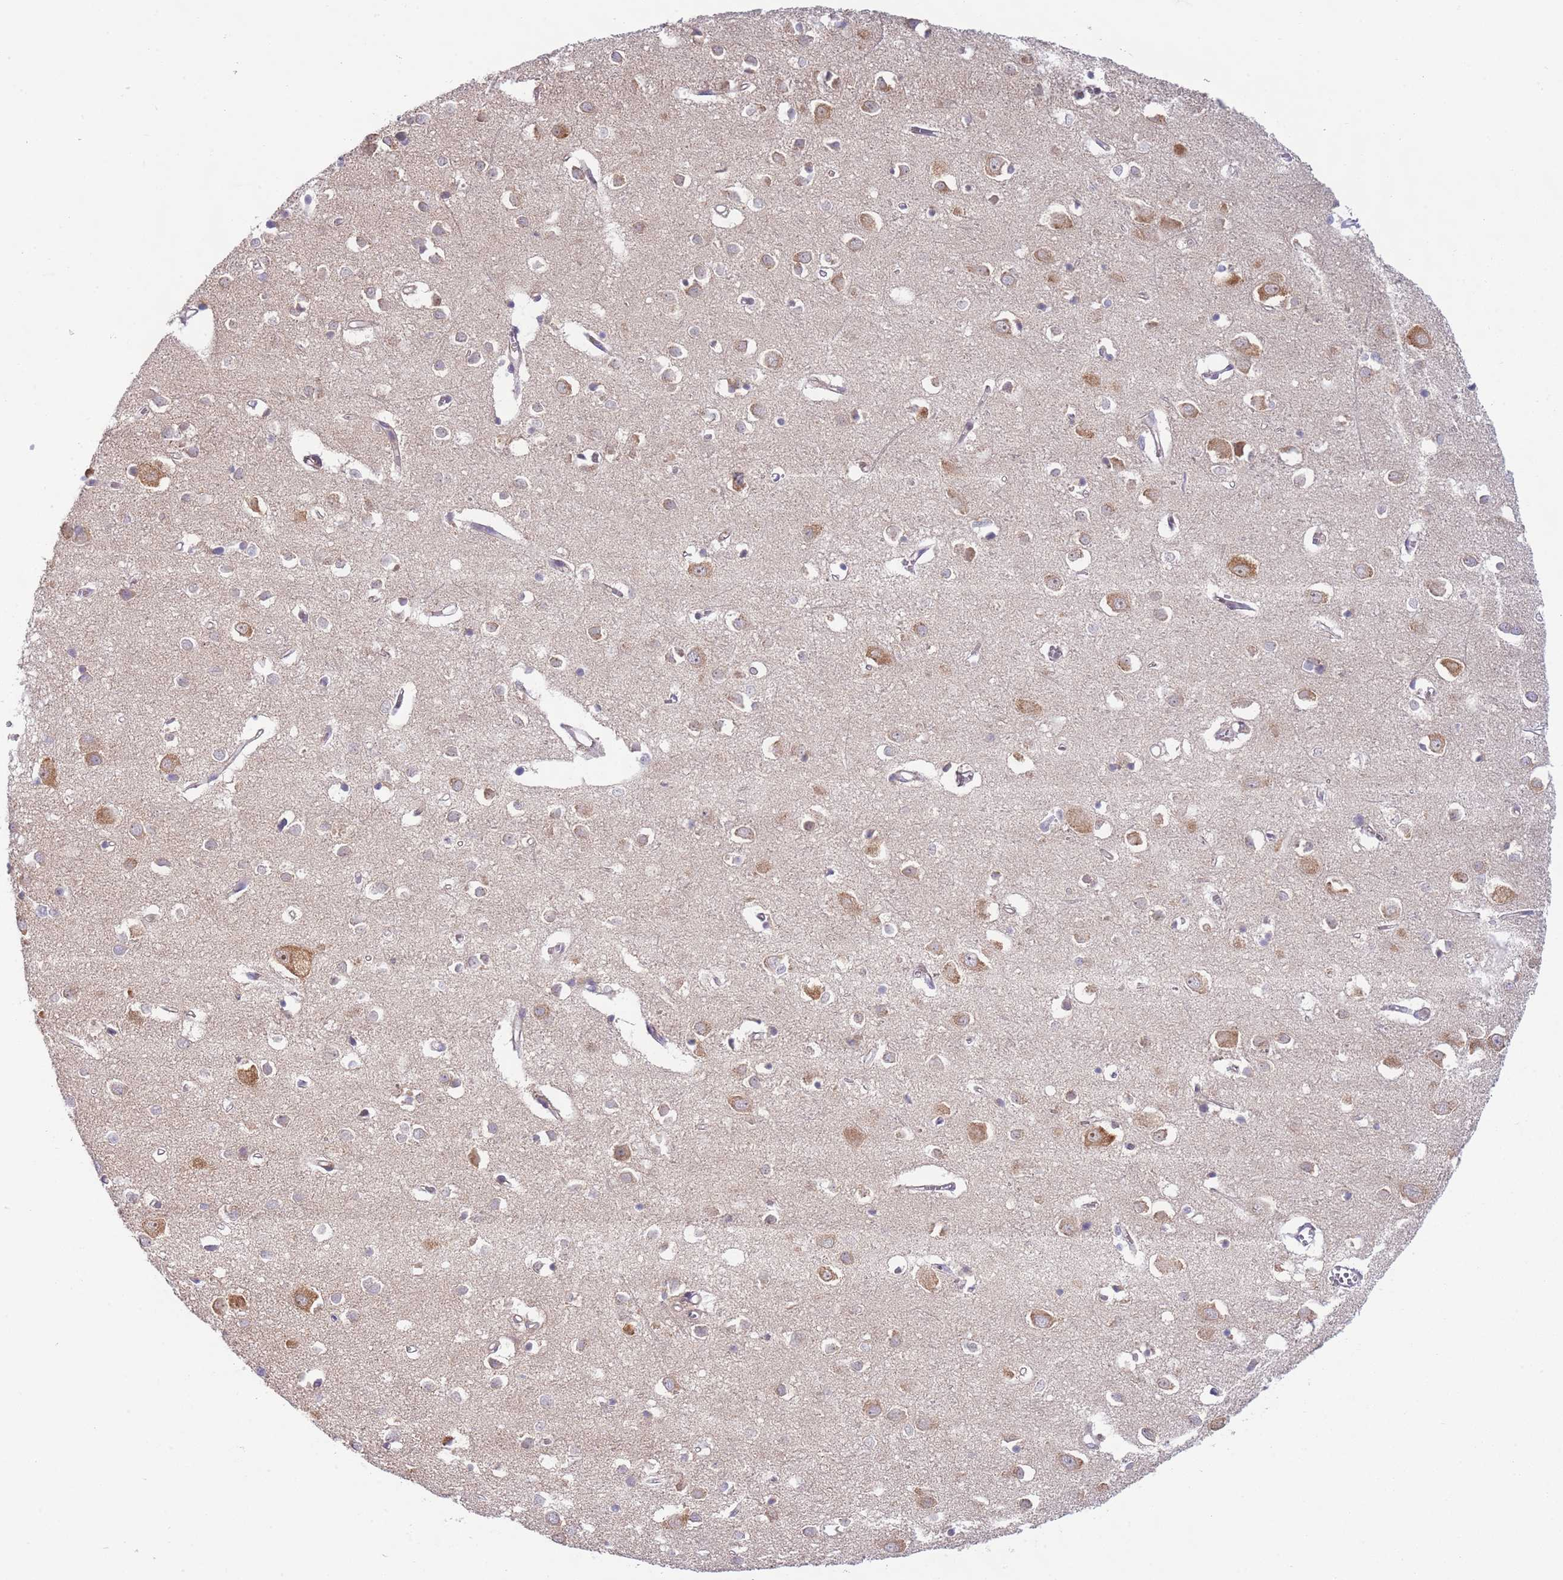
{"staining": {"intensity": "negative", "quantity": "none", "location": "none"}, "tissue": "cerebral cortex", "cell_type": "Endothelial cells", "image_type": "normal", "snomed": [{"axis": "morphology", "description": "Normal tissue, NOS"}, {"axis": "topography", "description": "Cerebral cortex"}], "caption": "Human cerebral cortex stained for a protein using IHC reveals no positivity in endothelial cells.", "gene": "SKOR2", "patient": {"sex": "female", "age": 64}}